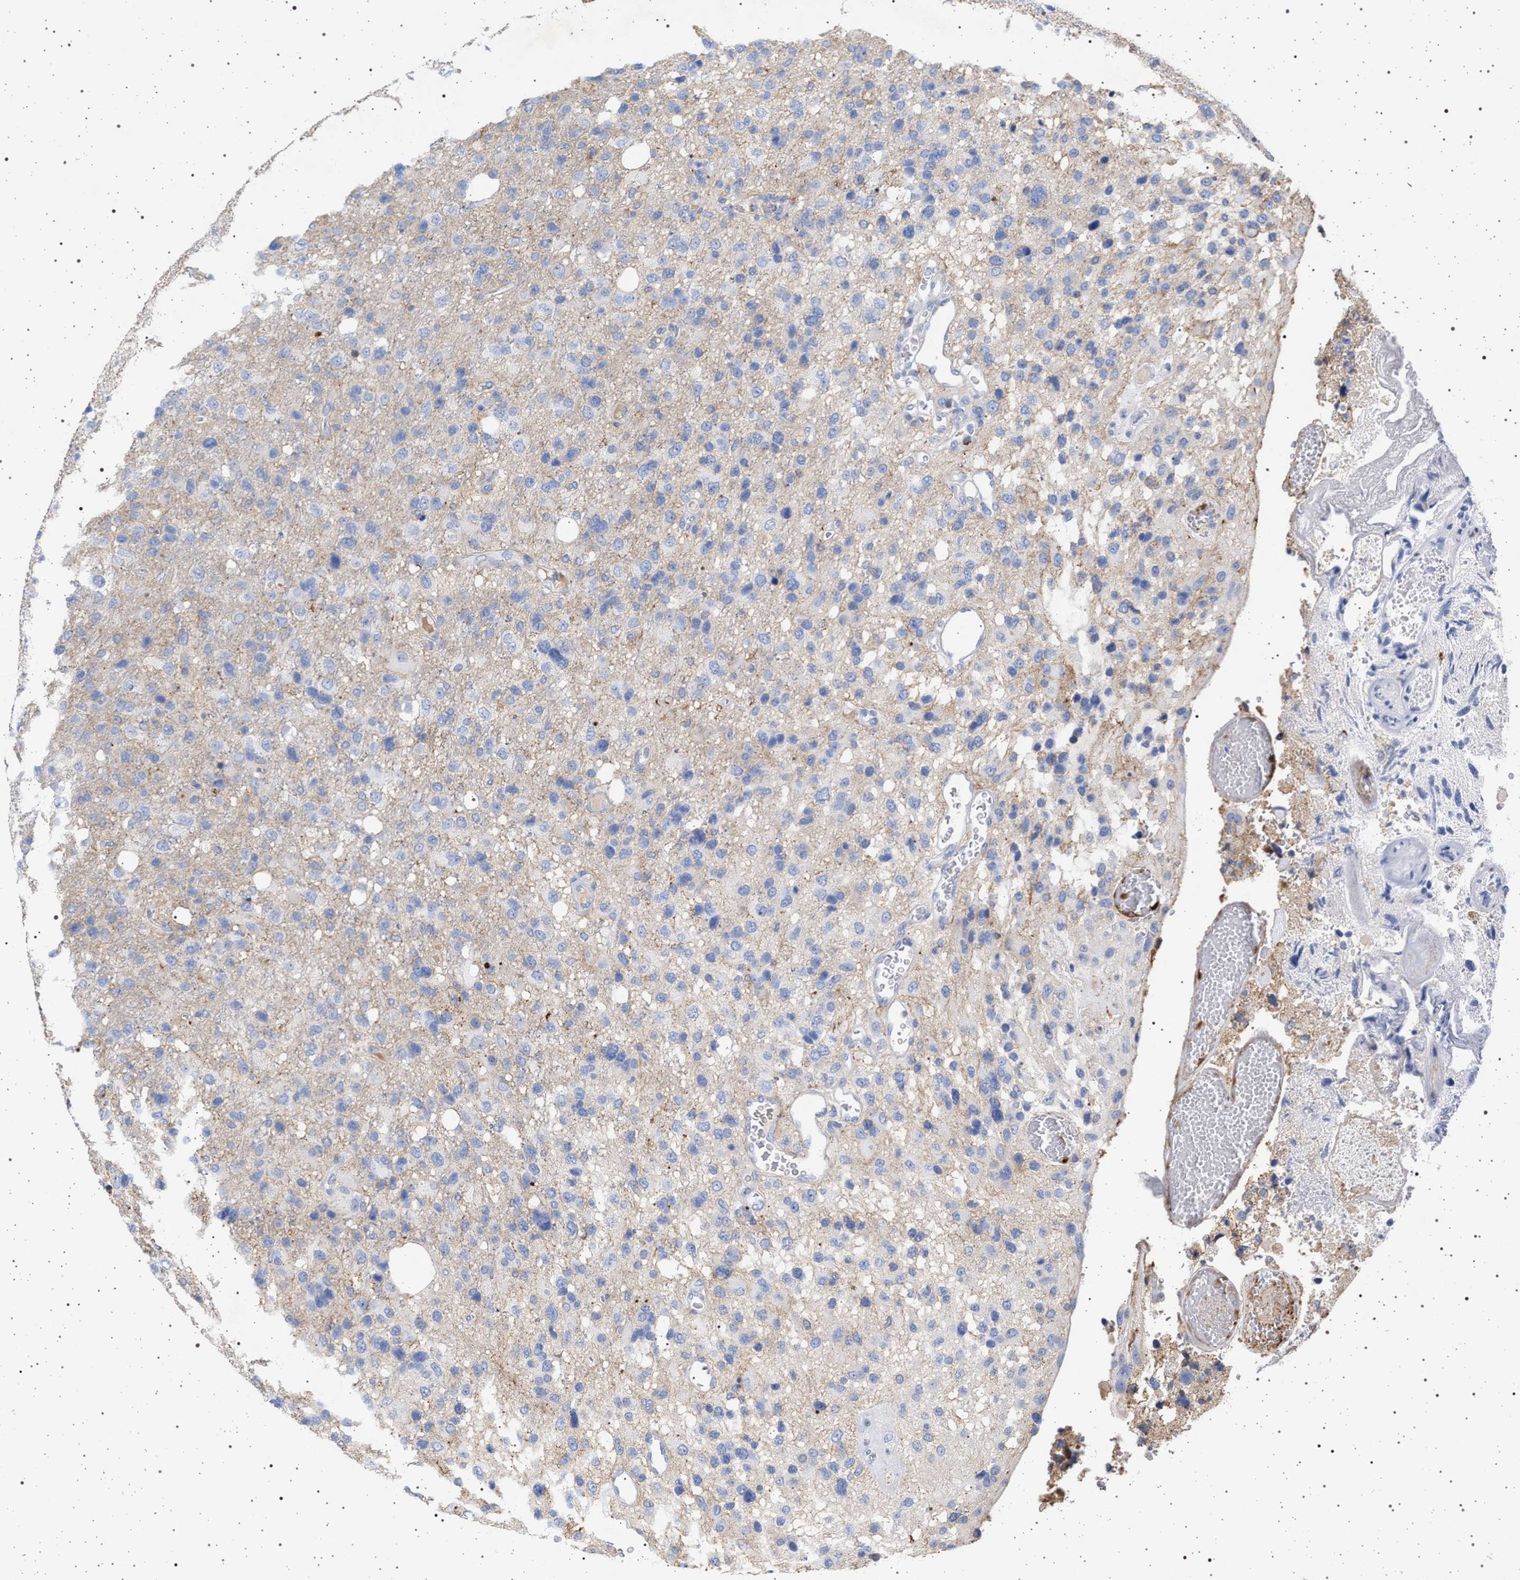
{"staining": {"intensity": "negative", "quantity": "none", "location": "none"}, "tissue": "glioma", "cell_type": "Tumor cells", "image_type": "cancer", "snomed": [{"axis": "morphology", "description": "Glioma, malignant, High grade"}, {"axis": "topography", "description": "Brain"}], "caption": "IHC of glioma shows no positivity in tumor cells. (DAB (3,3'-diaminobenzidine) immunohistochemistry visualized using brightfield microscopy, high magnification).", "gene": "PLG", "patient": {"sex": "female", "age": 58}}